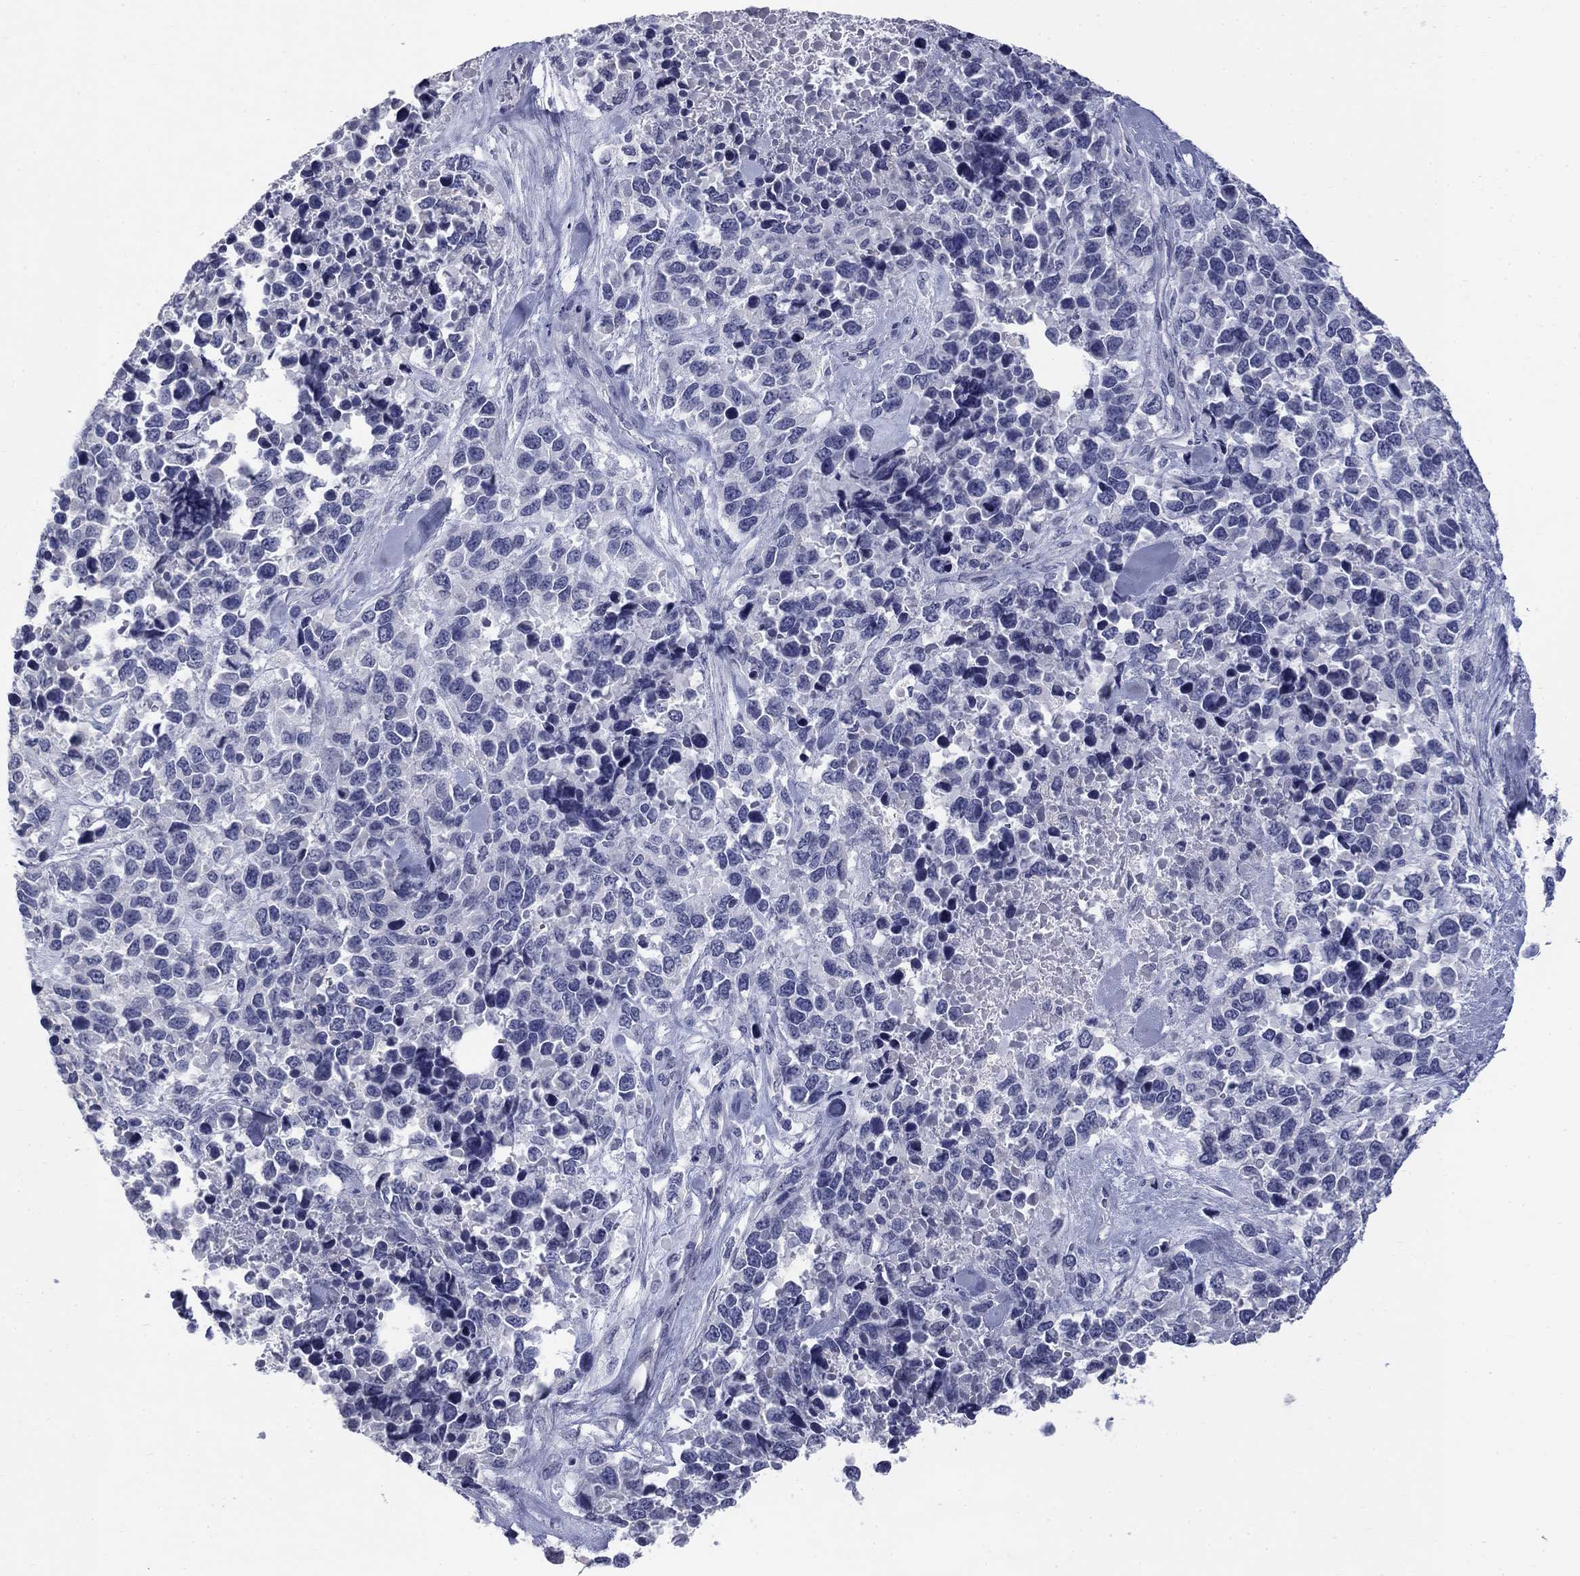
{"staining": {"intensity": "negative", "quantity": "none", "location": "none"}, "tissue": "melanoma", "cell_type": "Tumor cells", "image_type": "cancer", "snomed": [{"axis": "morphology", "description": "Malignant melanoma, Metastatic site"}, {"axis": "topography", "description": "Skin"}], "caption": "This is an IHC micrograph of human malignant melanoma (metastatic site). There is no expression in tumor cells.", "gene": "ELAVL4", "patient": {"sex": "male", "age": 84}}